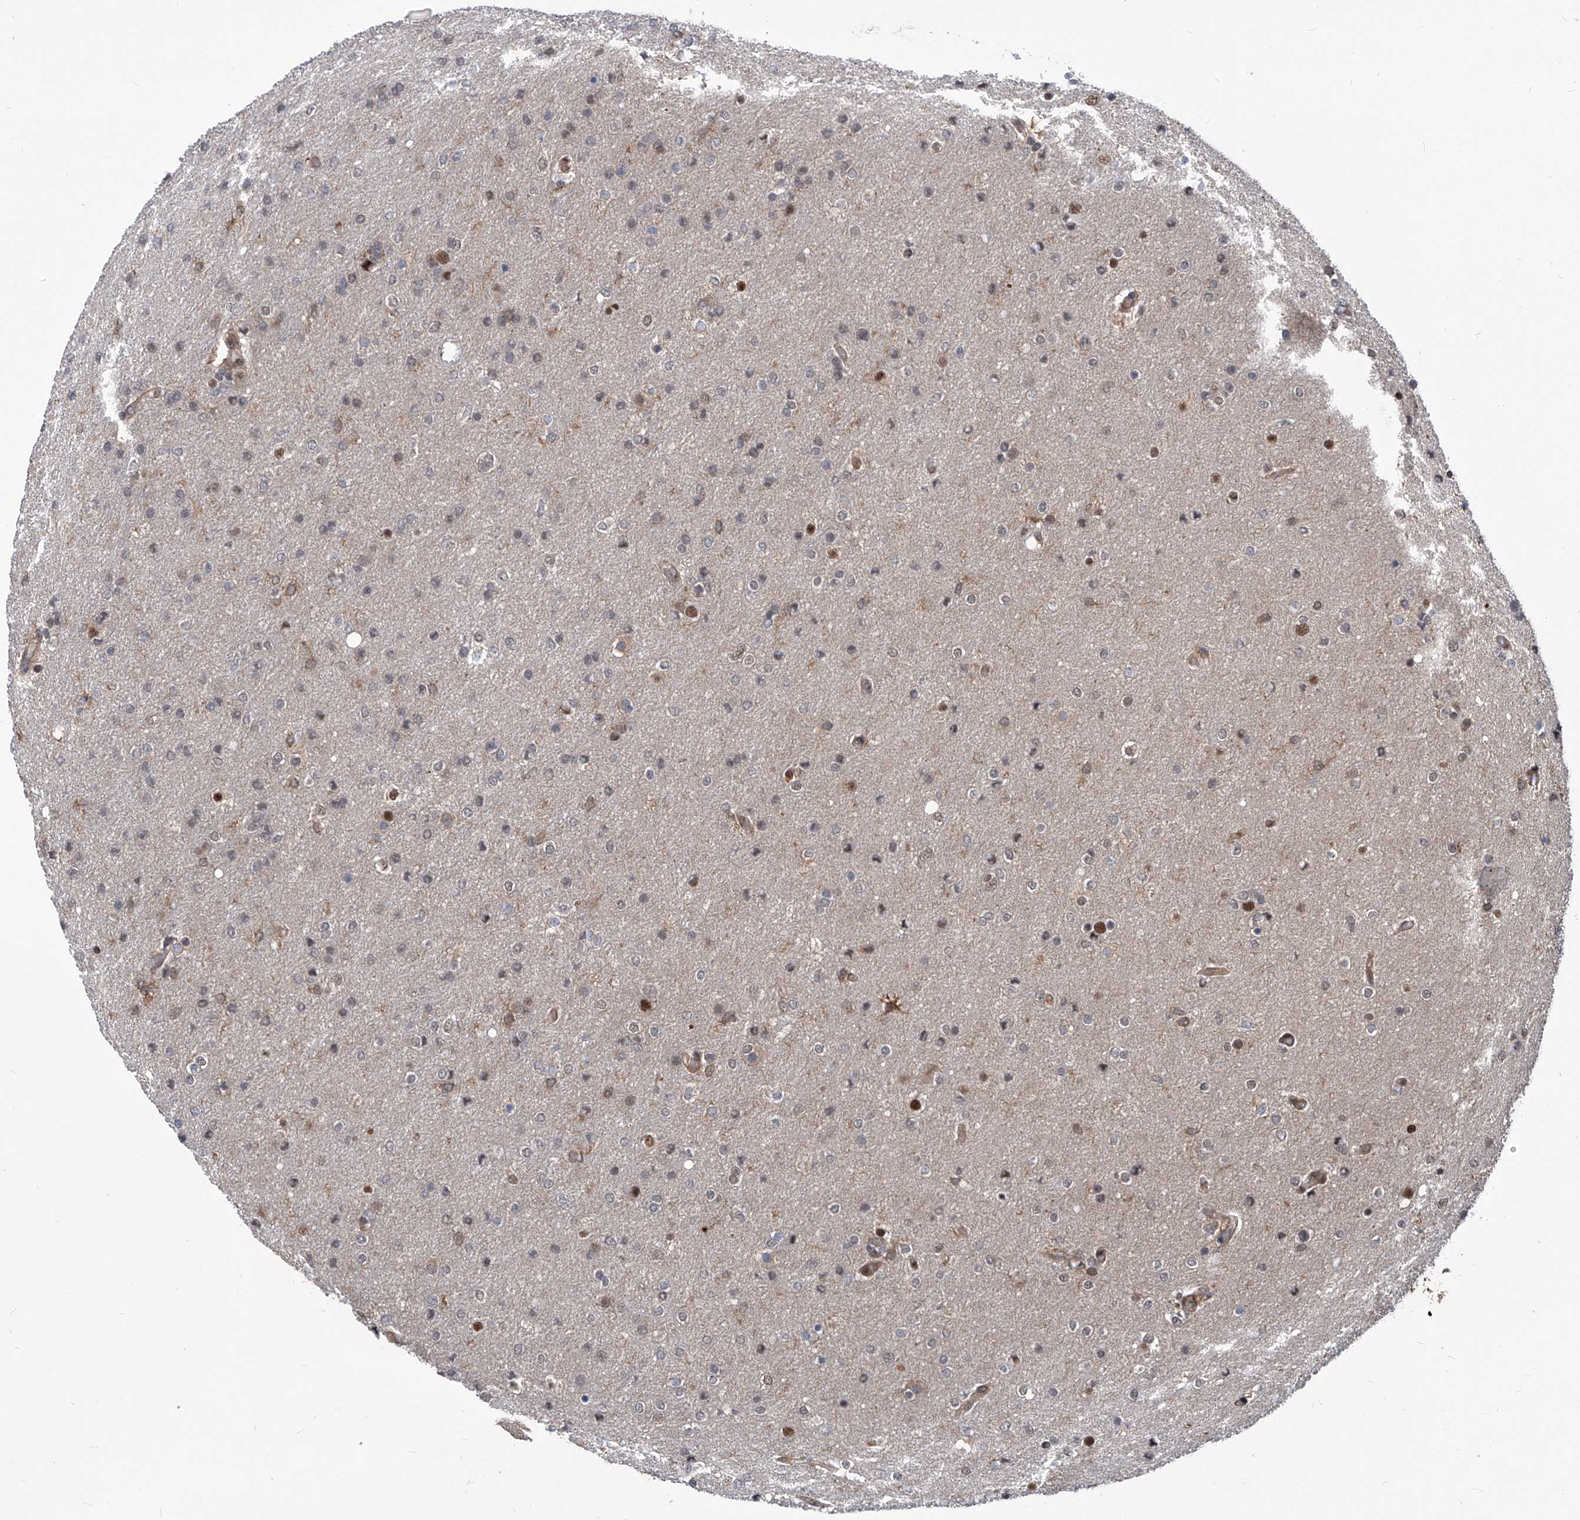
{"staining": {"intensity": "moderate", "quantity": "<25%", "location": "nuclear"}, "tissue": "glioma", "cell_type": "Tumor cells", "image_type": "cancer", "snomed": [{"axis": "morphology", "description": "Glioma, malignant, High grade"}, {"axis": "topography", "description": "Cerebral cortex"}], "caption": "Immunohistochemical staining of human glioma demonstrates moderate nuclear protein staining in about <25% of tumor cells. (DAB (3,3'-diaminobenzidine) = brown stain, brightfield microscopy at high magnification).", "gene": "PSMB1", "patient": {"sex": "female", "age": 36}}